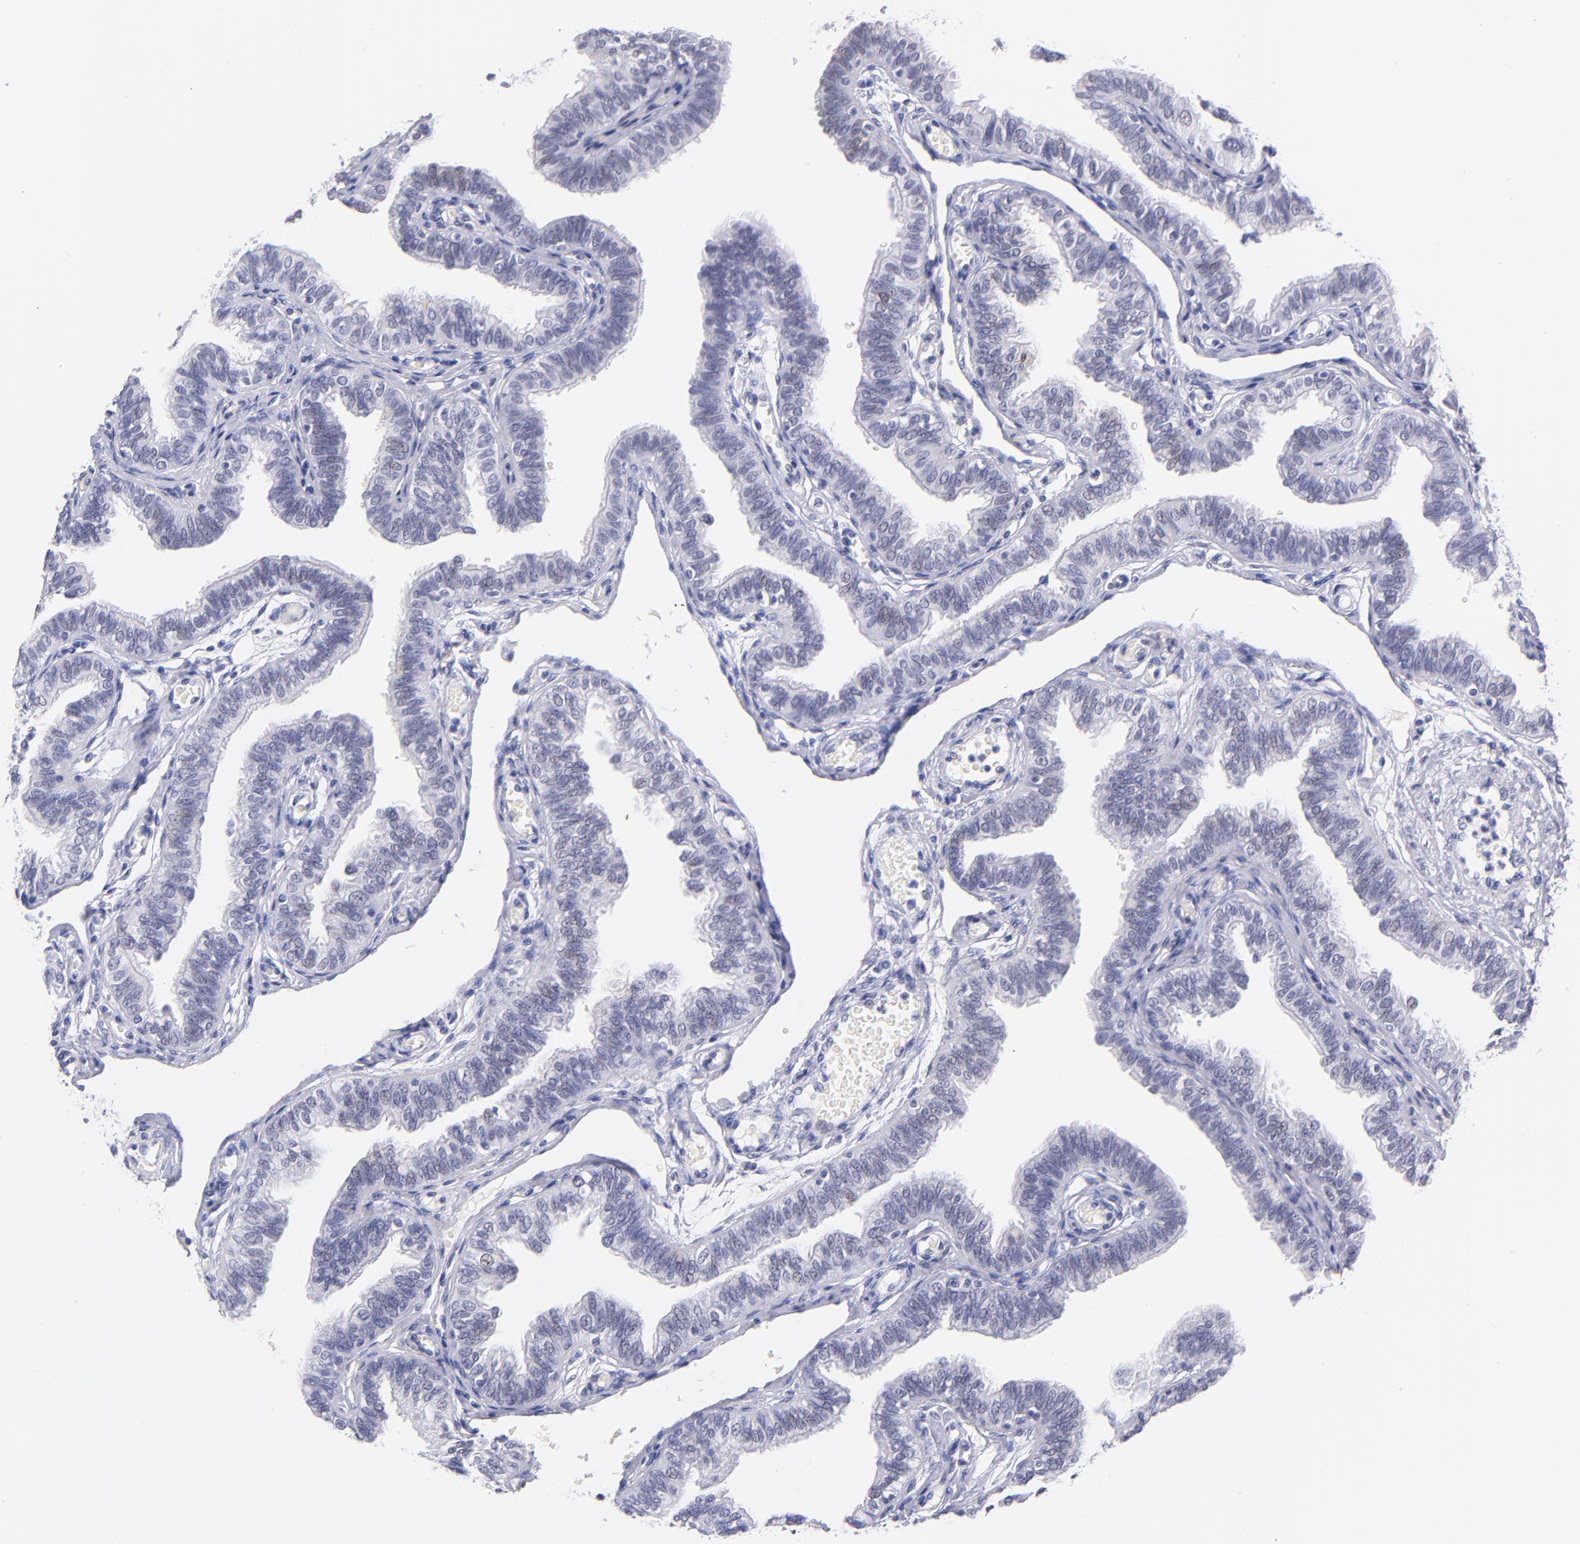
{"staining": {"intensity": "weak", "quantity": "<25%", "location": "nuclear"}, "tissue": "fallopian tube", "cell_type": "Glandular cells", "image_type": "normal", "snomed": [{"axis": "morphology", "description": "Normal tissue, NOS"}, {"axis": "morphology", "description": "Dermoid, NOS"}, {"axis": "topography", "description": "Fallopian tube"}], "caption": "Immunohistochemistry micrograph of benign fallopian tube: fallopian tube stained with DAB (3,3'-diaminobenzidine) displays no significant protein staining in glandular cells.", "gene": "SNRPB", "patient": {"sex": "female", "age": 33}}